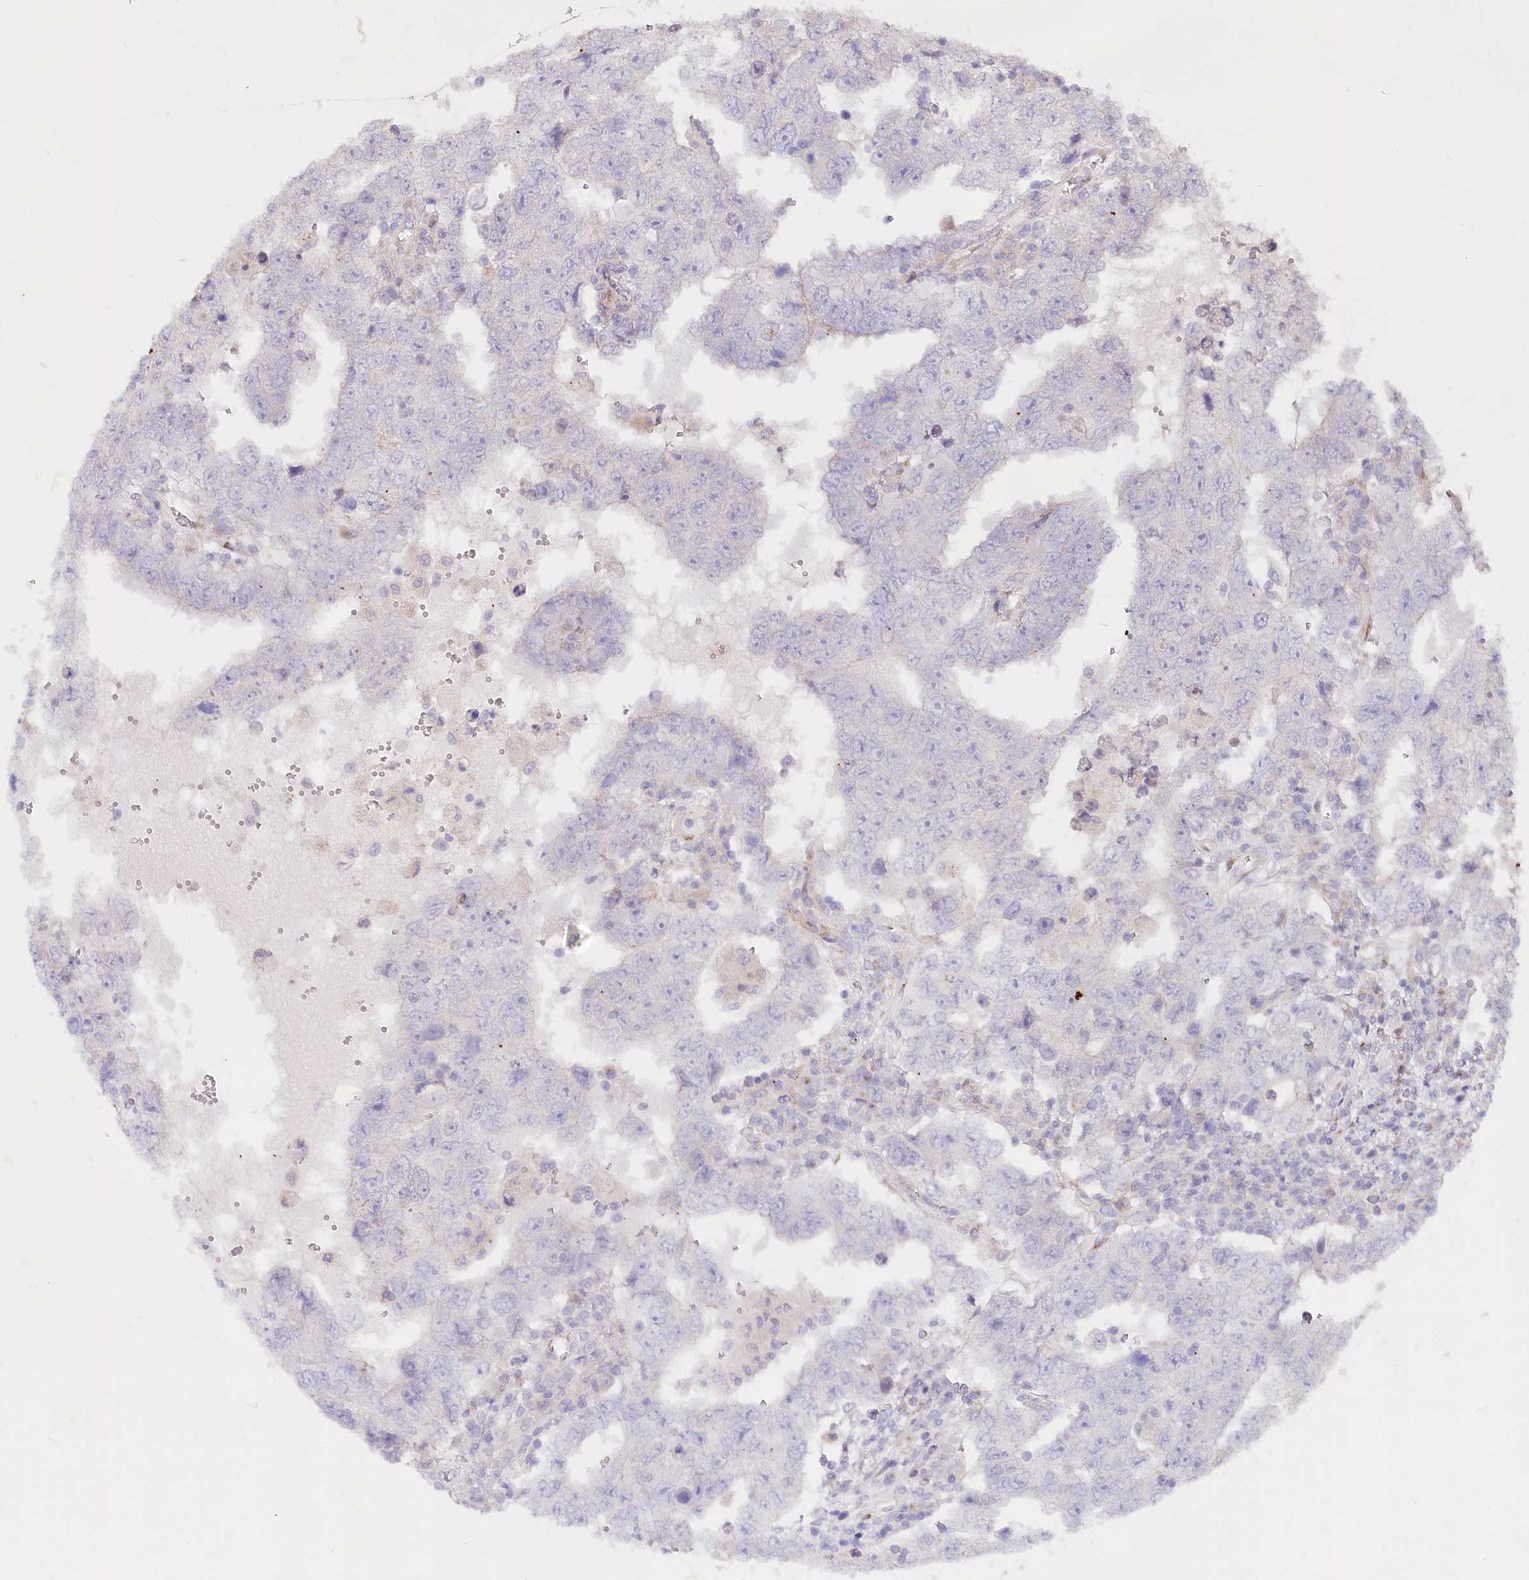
{"staining": {"intensity": "negative", "quantity": "none", "location": "none"}, "tissue": "testis cancer", "cell_type": "Tumor cells", "image_type": "cancer", "snomed": [{"axis": "morphology", "description": "Carcinoma, Embryonal, NOS"}, {"axis": "topography", "description": "Testis"}], "caption": "Tumor cells are negative for brown protein staining in embryonal carcinoma (testis).", "gene": "ABRAXAS2", "patient": {"sex": "male", "age": 26}}